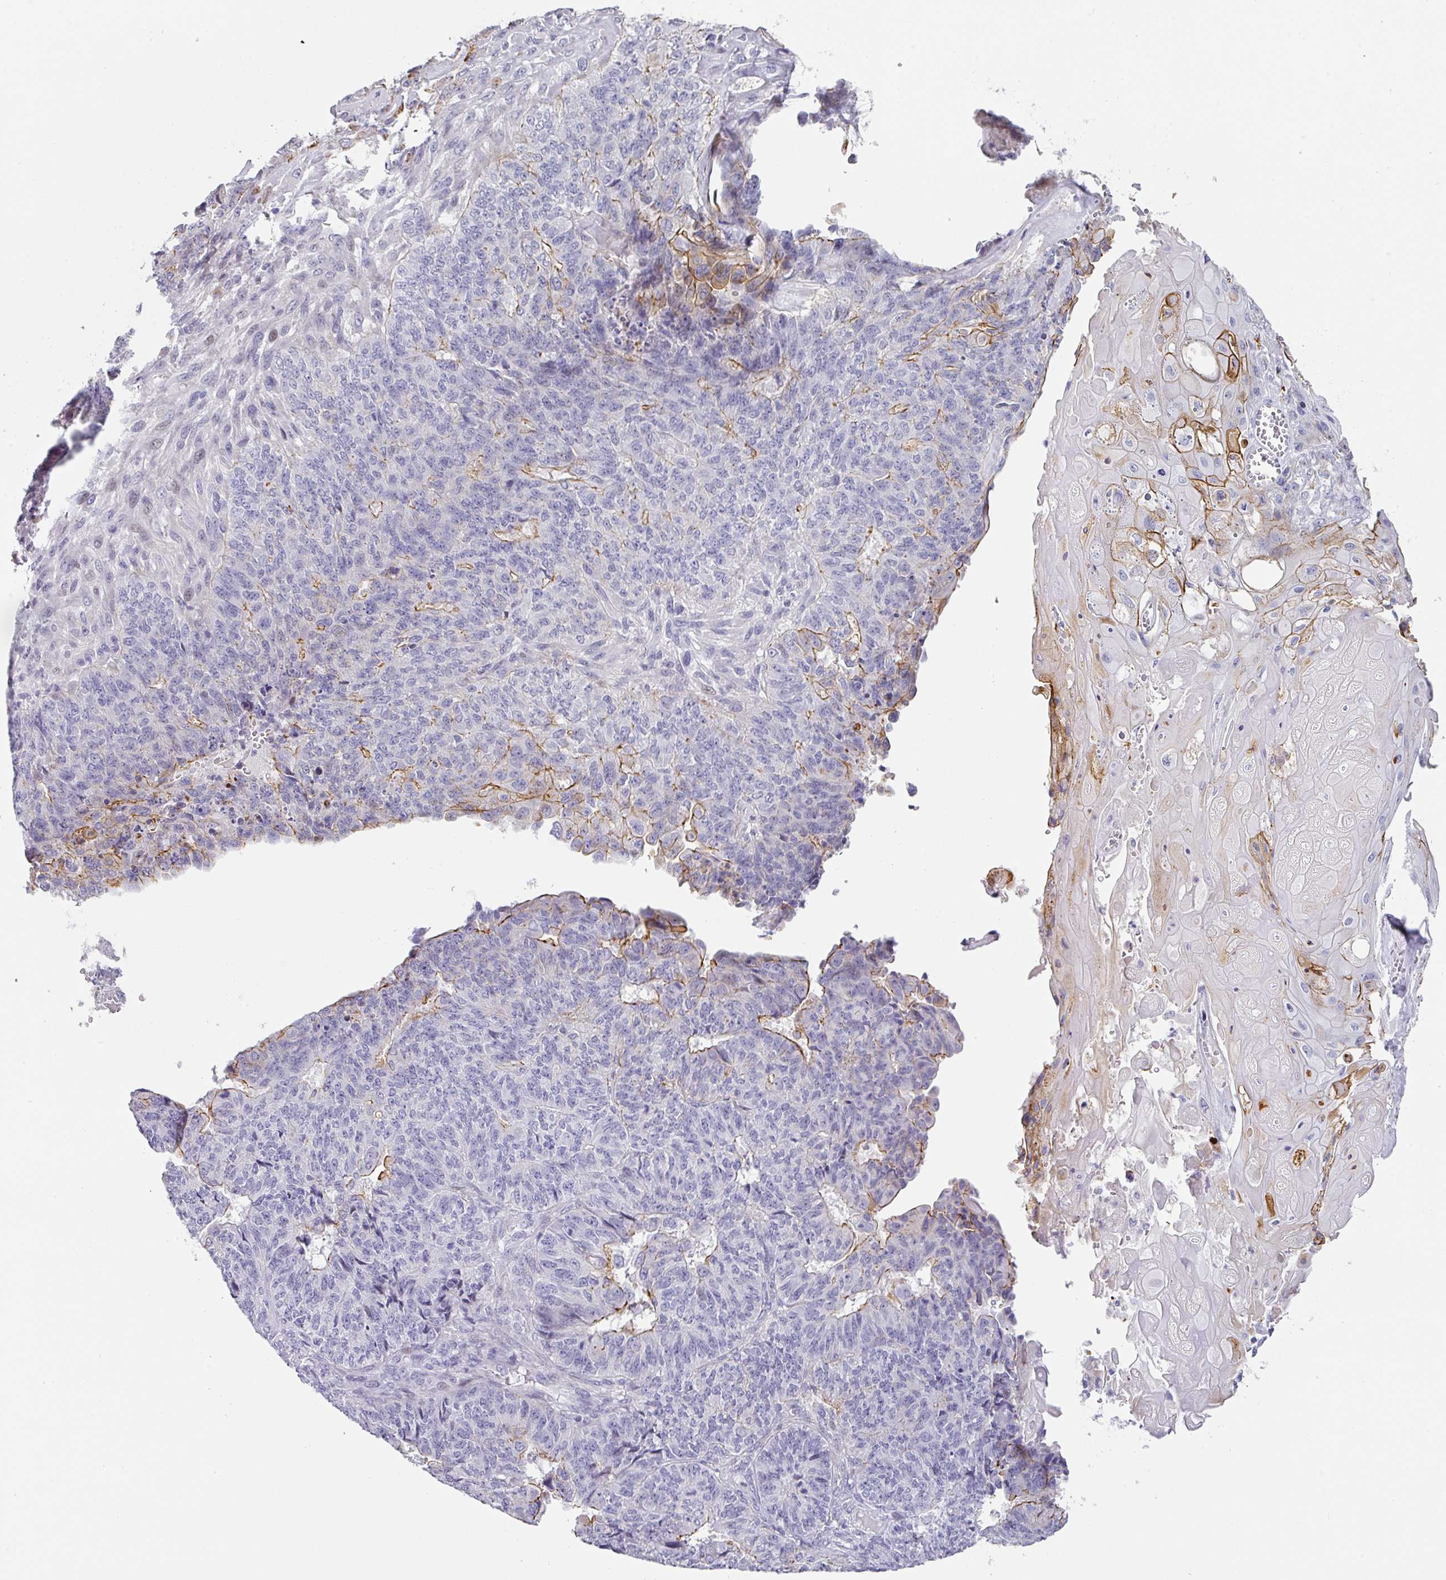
{"staining": {"intensity": "moderate", "quantity": "<25%", "location": "cytoplasmic/membranous"}, "tissue": "endometrial cancer", "cell_type": "Tumor cells", "image_type": "cancer", "snomed": [{"axis": "morphology", "description": "Adenocarcinoma, NOS"}, {"axis": "topography", "description": "Endometrium"}], "caption": "An immunohistochemistry histopathology image of neoplastic tissue is shown. Protein staining in brown highlights moderate cytoplasmic/membranous positivity in endometrial adenocarcinoma within tumor cells.", "gene": "ANKRD29", "patient": {"sex": "female", "age": 32}}